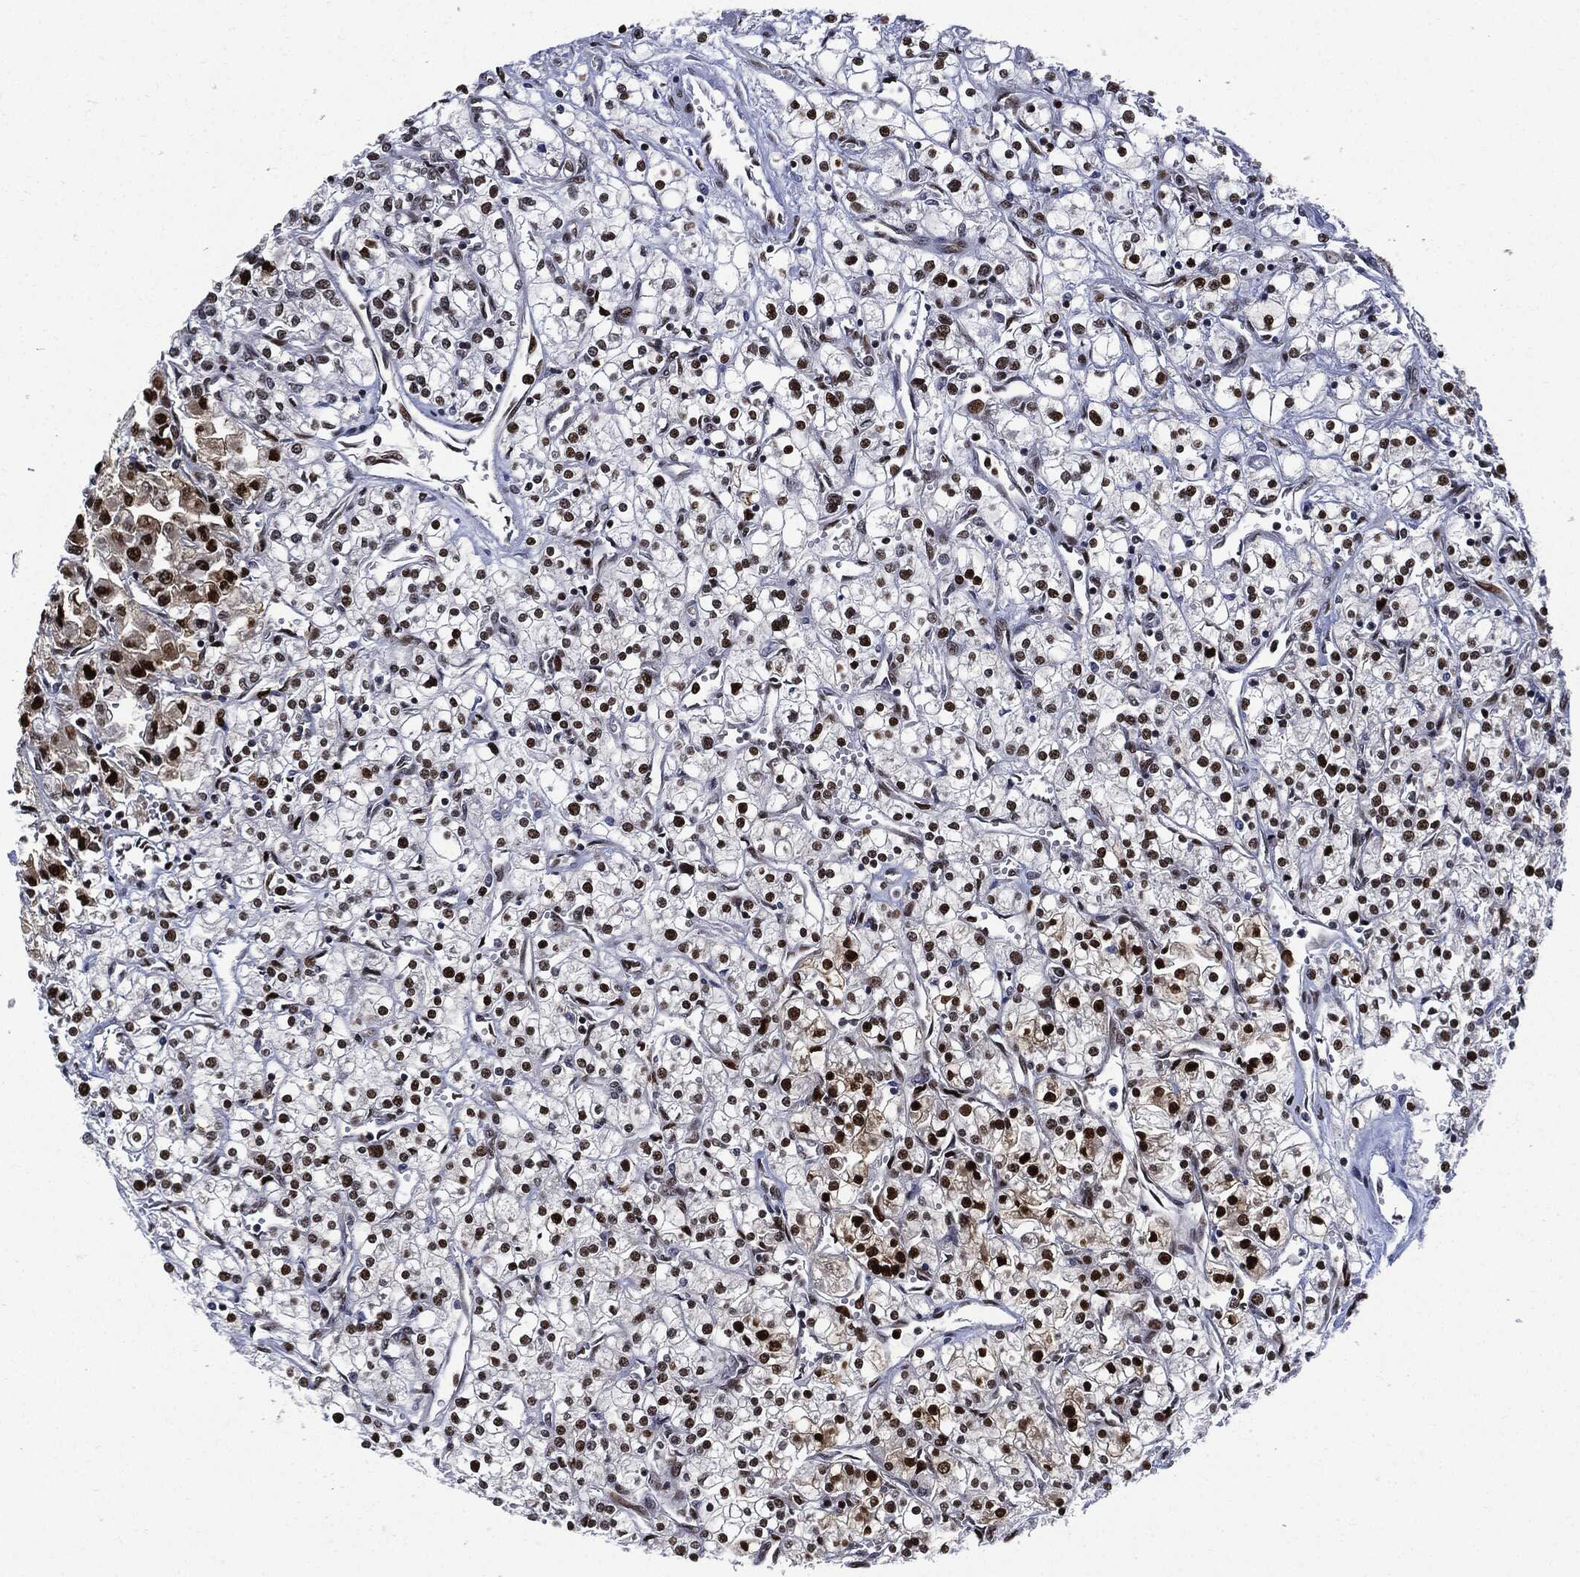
{"staining": {"intensity": "strong", "quantity": "25%-75%", "location": "nuclear"}, "tissue": "renal cancer", "cell_type": "Tumor cells", "image_type": "cancer", "snomed": [{"axis": "morphology", "description": "Adenocarcinoma, NOS"}, {"axis": "topography", "description": "Kidney"}], "caption": "A high amount of strong nuclear expression is seen in approximately 25%-75% of tumor cells in renal cancer tissue.", "gene": "PCNA", "patient": {"sex": "male", "age": 80}}